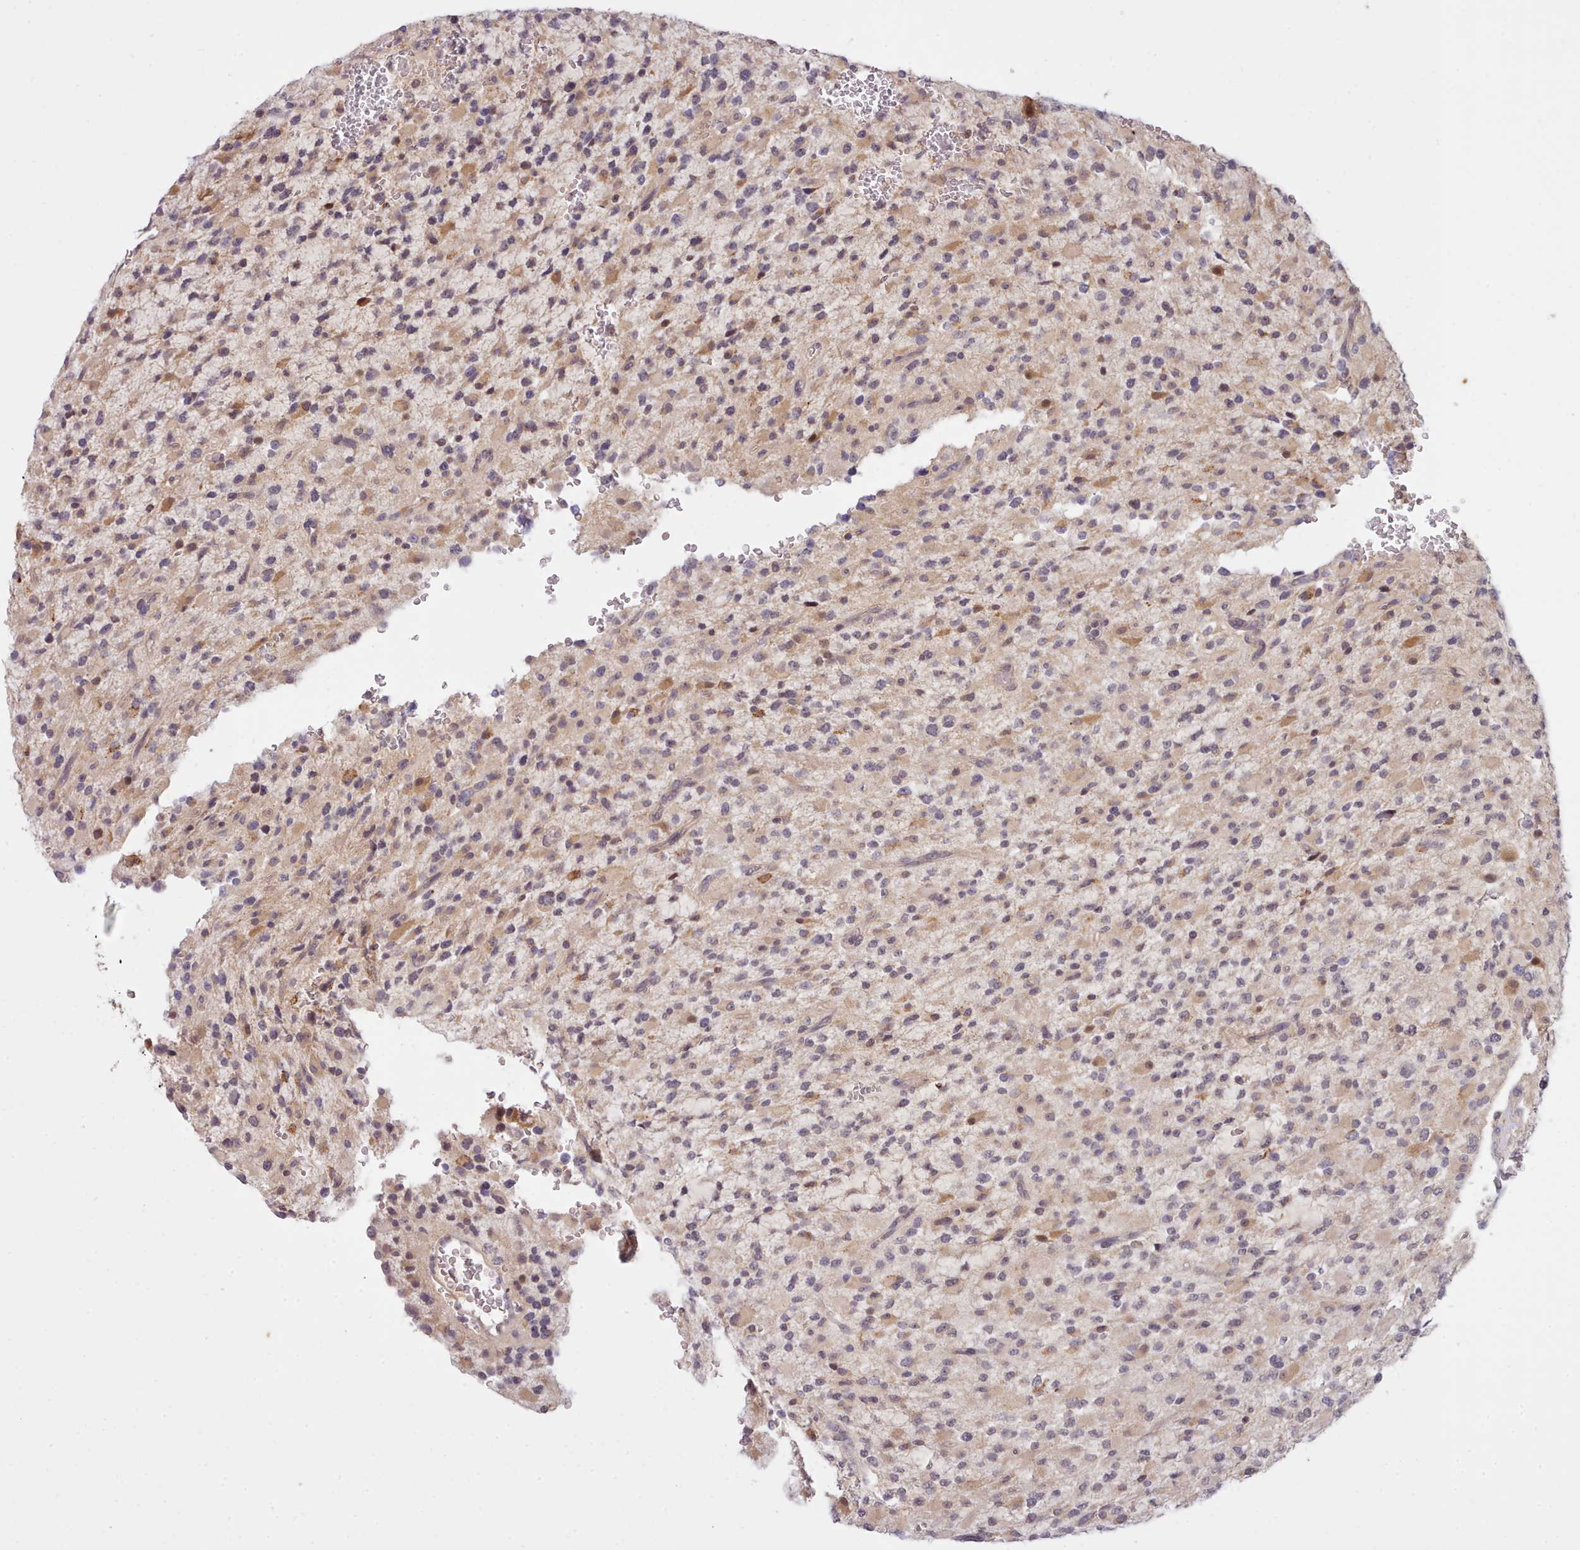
{"staining": {"intensity": "weak", "quantity": ">75%", "location": "cytoplasmic/membranous,nuclear"}, "tissue": "glioma", "cell_type": "Tumor cells", "image_type": "cancer", "snomed": [{"axis": "morphology", "description": "Glioma, malignant, High grade"}, {"axis": "topography", "description": "Brain"}], "caption": "The image shows a brown stain indicating the presence of a protein in the cytoplasmic/membranous and nuclear of tumor cells in glioma. (DAB (3,3'-diaminobenzidine) IHC with brightfield microscopy, high magnification).", "gene": "ARL17A", "patient": {"sex": "male", "age": 34}}